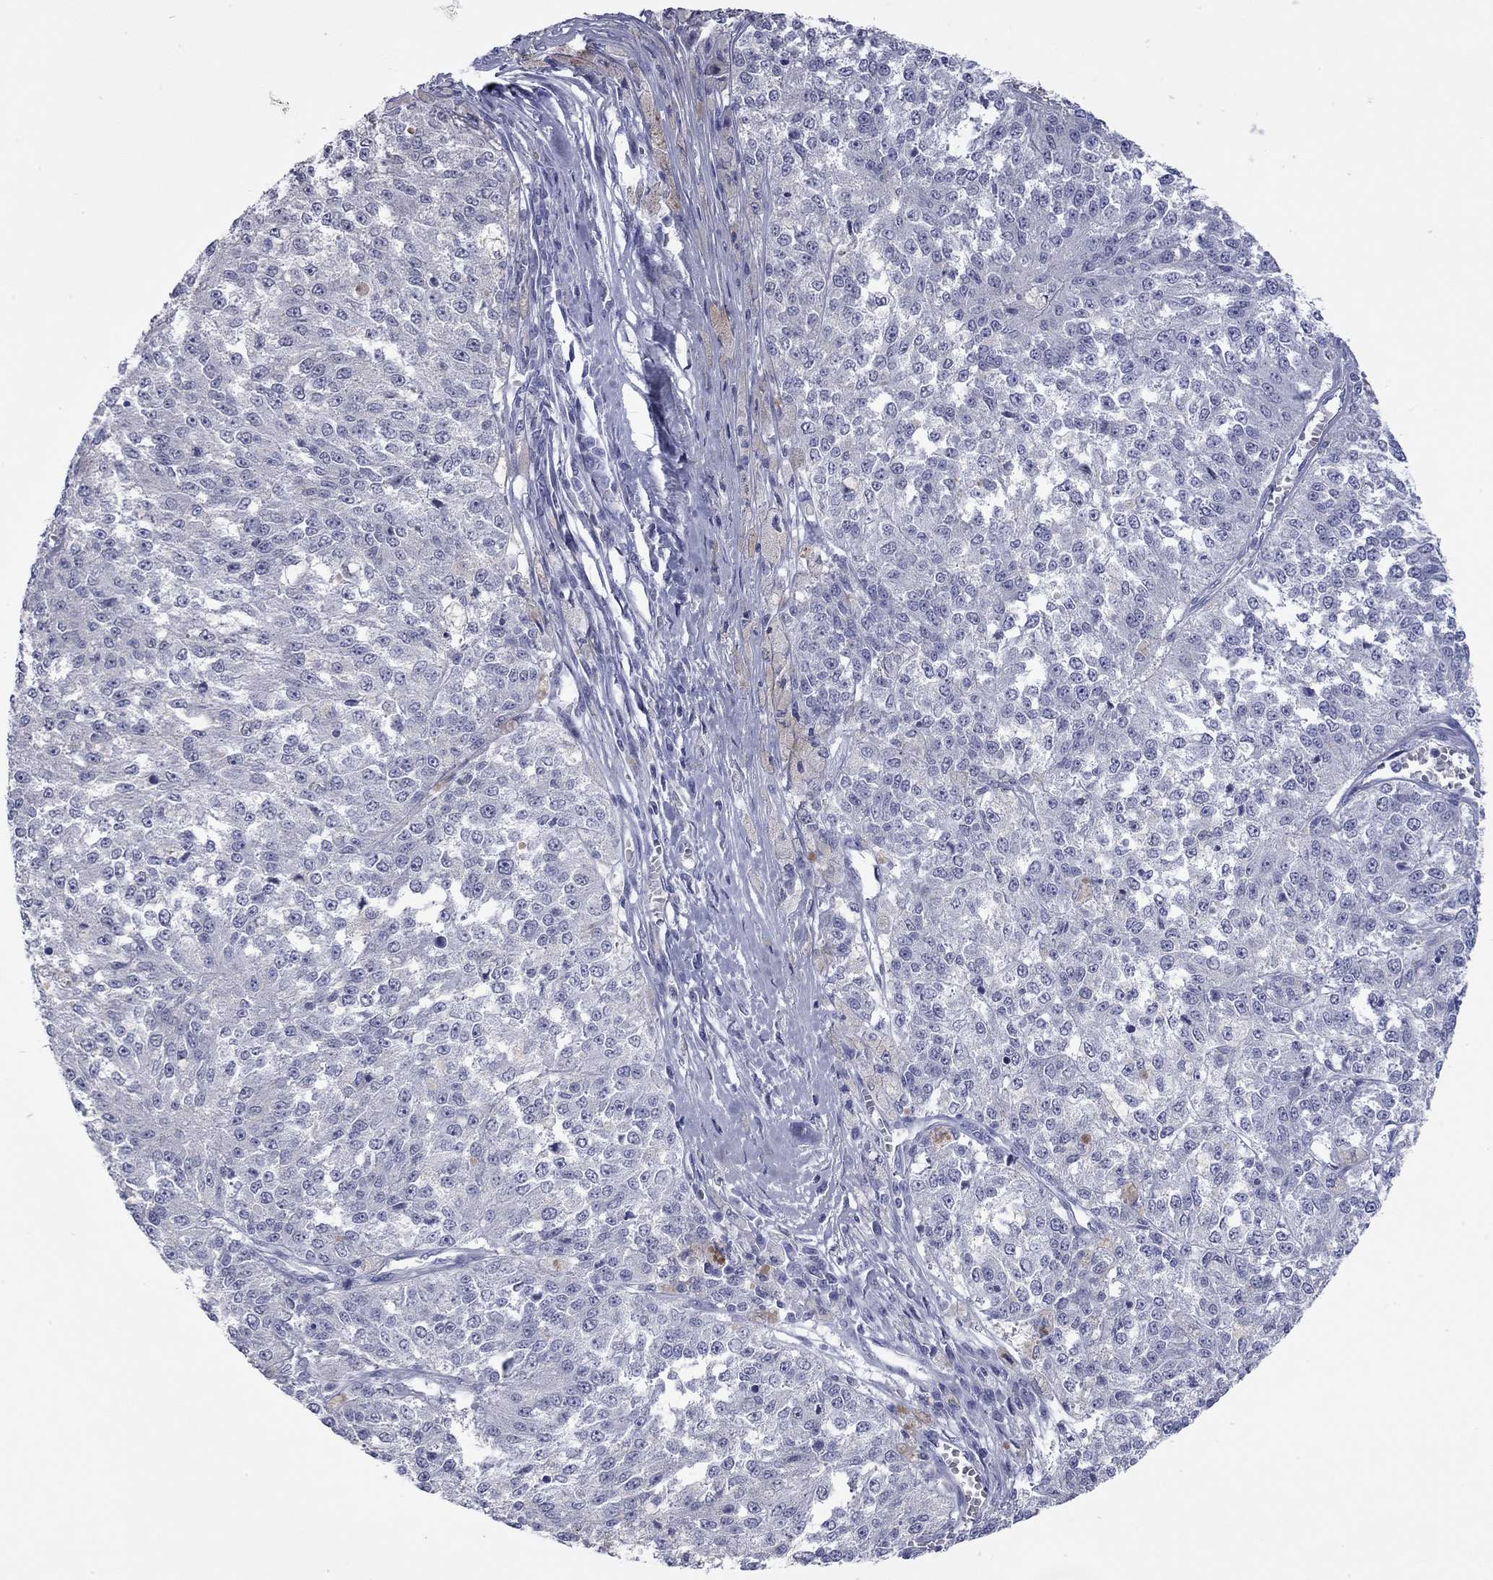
{"staining": {"intensity": "negative", "quantity": "none", "location": "none"}, "tissue": "melanoma", "cell_type": "Tumor cells", "image_type": "cancer", "snomed": [{"axis": "morphology", "description": "Malignant melanoma, Metastatic site"}, {"axis": "topography", "description": "Lymph node"}], "caption": "An immunohistochemistry image of melanoma is shown. There is no staining in tumor cells of melanoma.", "gene": "ACTL7B", "patient": {"sex": "female", "age": 64}}